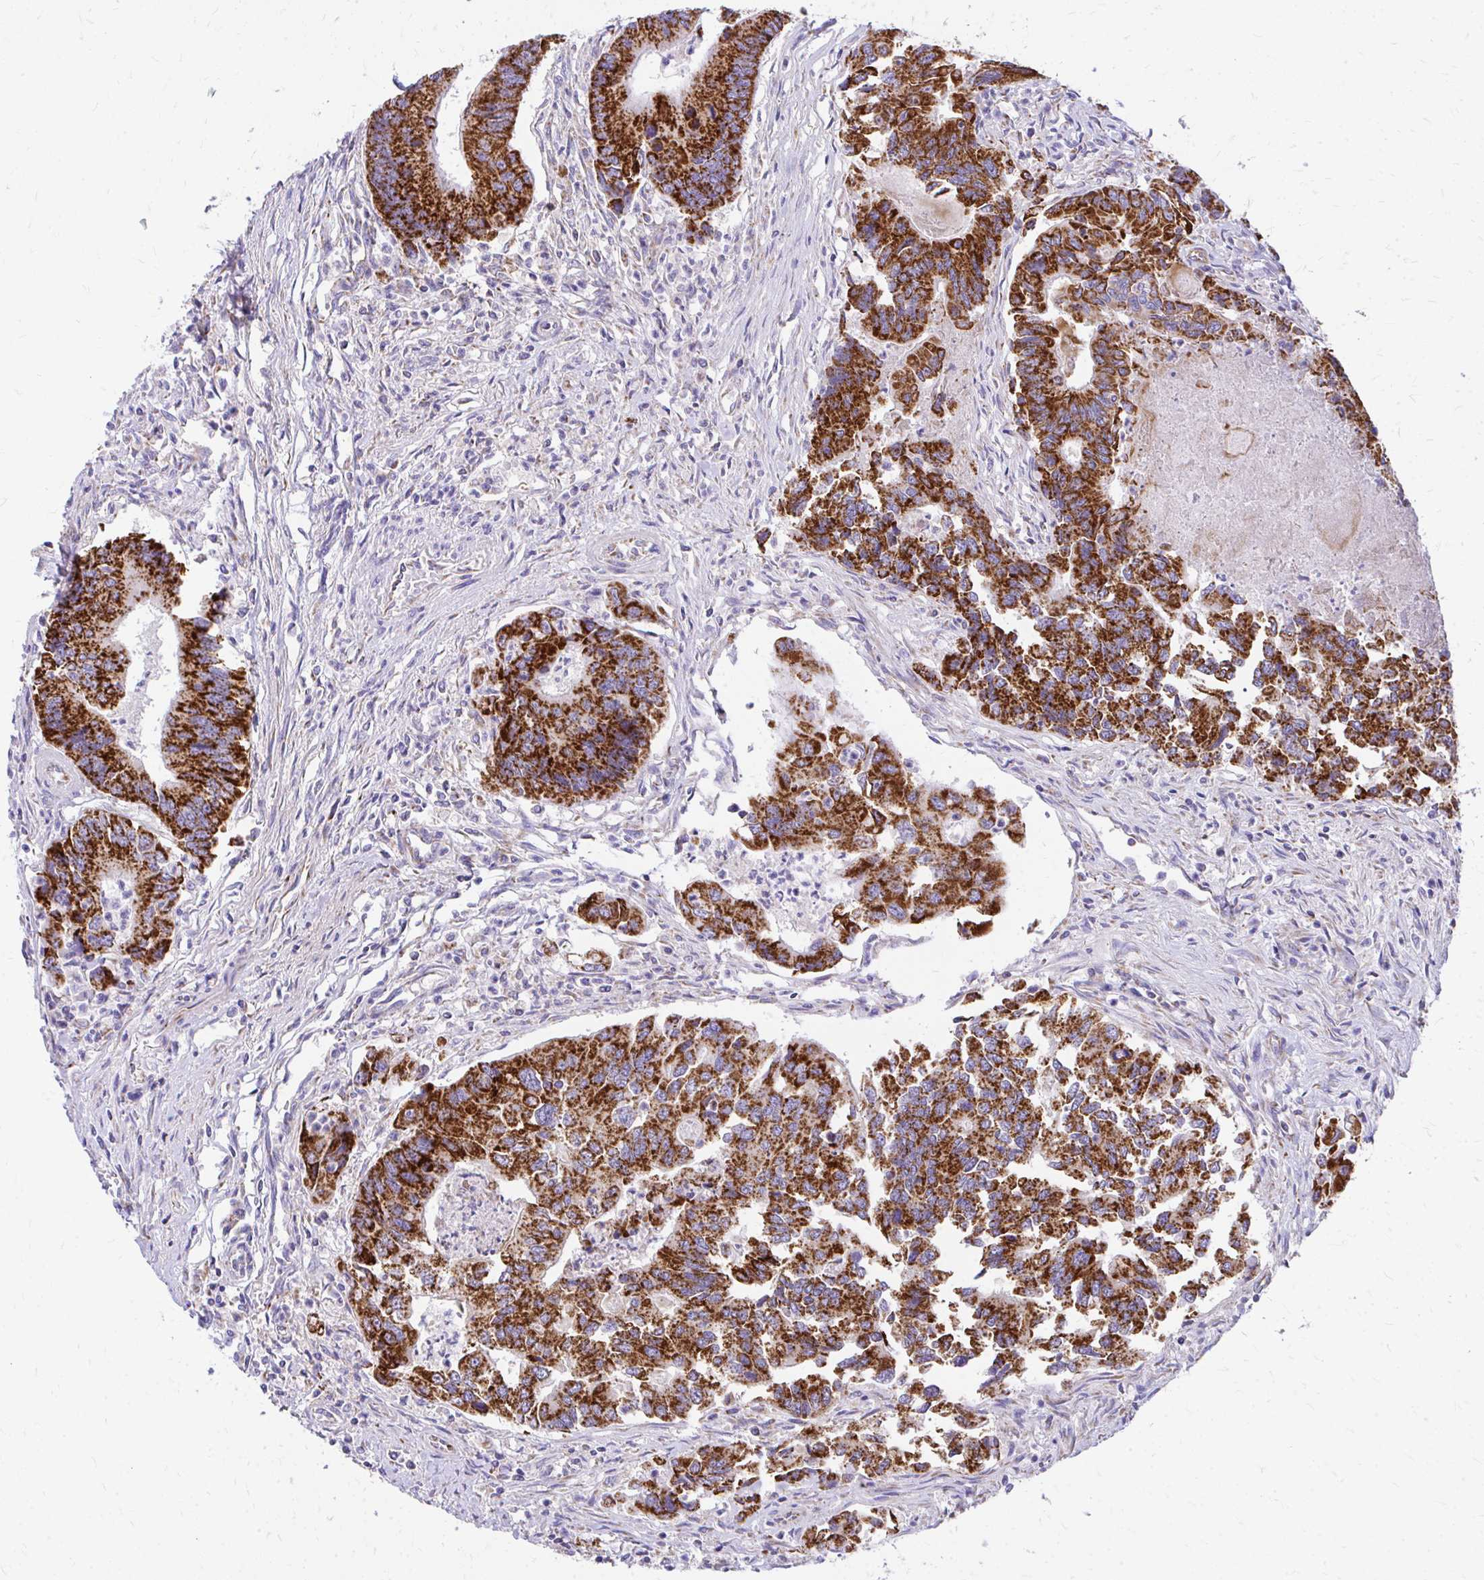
{"staining": {"intensity": "strong", "quantity": ">75%", "location": "cytoplasmic/membranous"}, "tissue": "colorectal cancer", "cell_type": "Tumor cells", "image_type": "cancer", "snomed": [{"axis": "morphology", "description": "Adenocarcinoma, NOS"}, {"axis": "topography", "description": "Colon"}], "caption": "Protein staining demonstrates strong cytoplasmic/membranous positivity in about >75% of tumor cells in colorectal cancer. Using DAB (3,3'-diaminobenzidine) (brown) and hematoxylin (blue) stains, captured at high magnification using brightfield microscopy.", "gene": "MRPL19", "patient": {"sex": "female", "age": 67}}